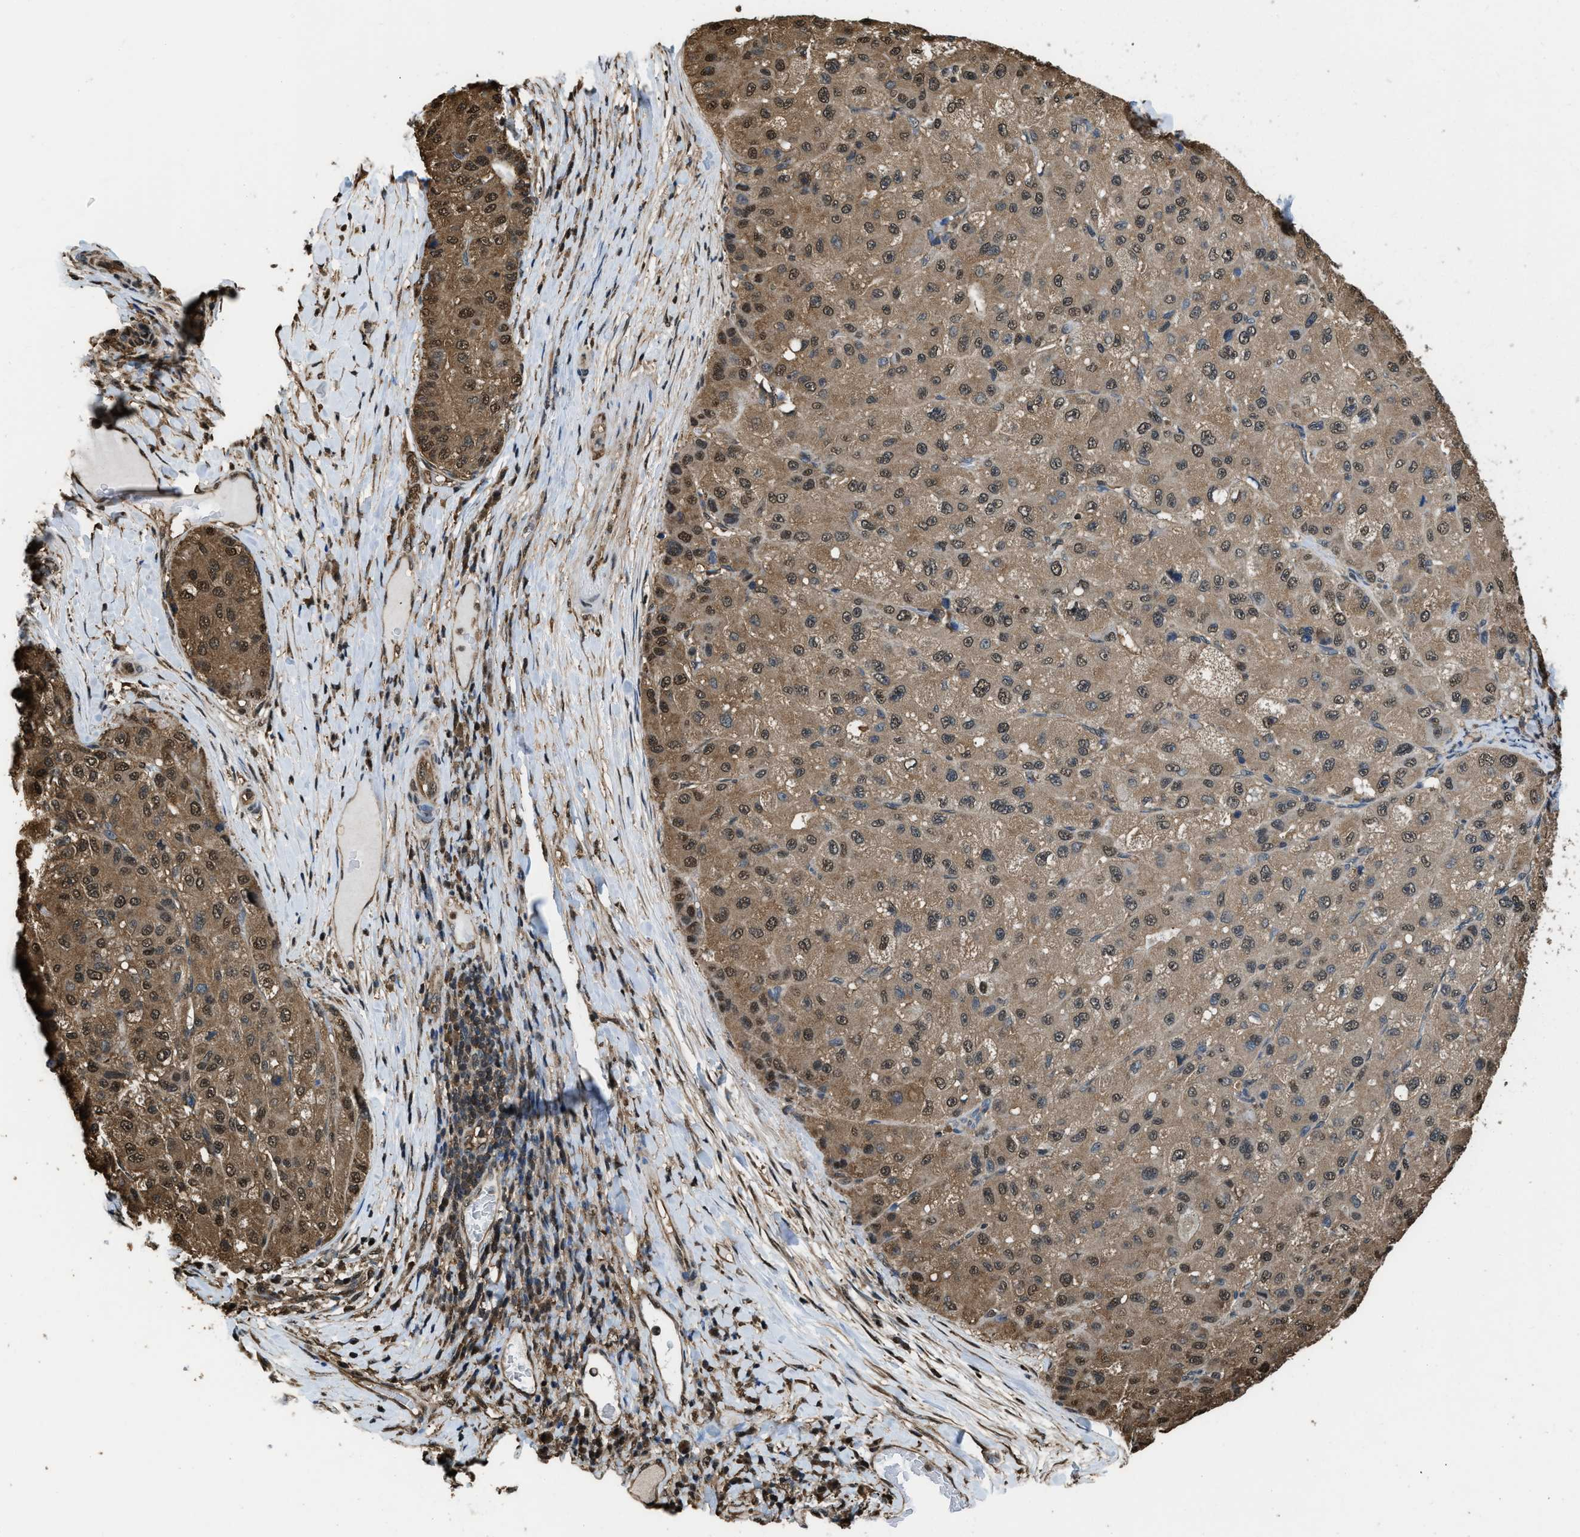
{"staining": {"intensity": "moderate", "quantity": ">75%", "location": "cytoplasmic/membranous,nuclear"}, "tissue": "liver cancer", "cell_type": "Tumor cells", "image_type": "cancer", "snomed": [{"axis": "morphology", "description": "Carcinoma, Hepatocellular, NOS"}, {"axis": "topography", "description": "Liver"}], "caption": "High-power microscopy captured an immunohistochemistry histopathology image of liver cancer, revealing moderate cytoplasmic/membranous and nuclear expression in about >75% of tumor cells. Using DAB (3,3'-diaminobenzidine) (brown) and hematoxylin (blue) stains, captured at high magnification using brightfield microscopy.", "gene": "FNTA", "patient": {"sex": "male", "age": 80}}